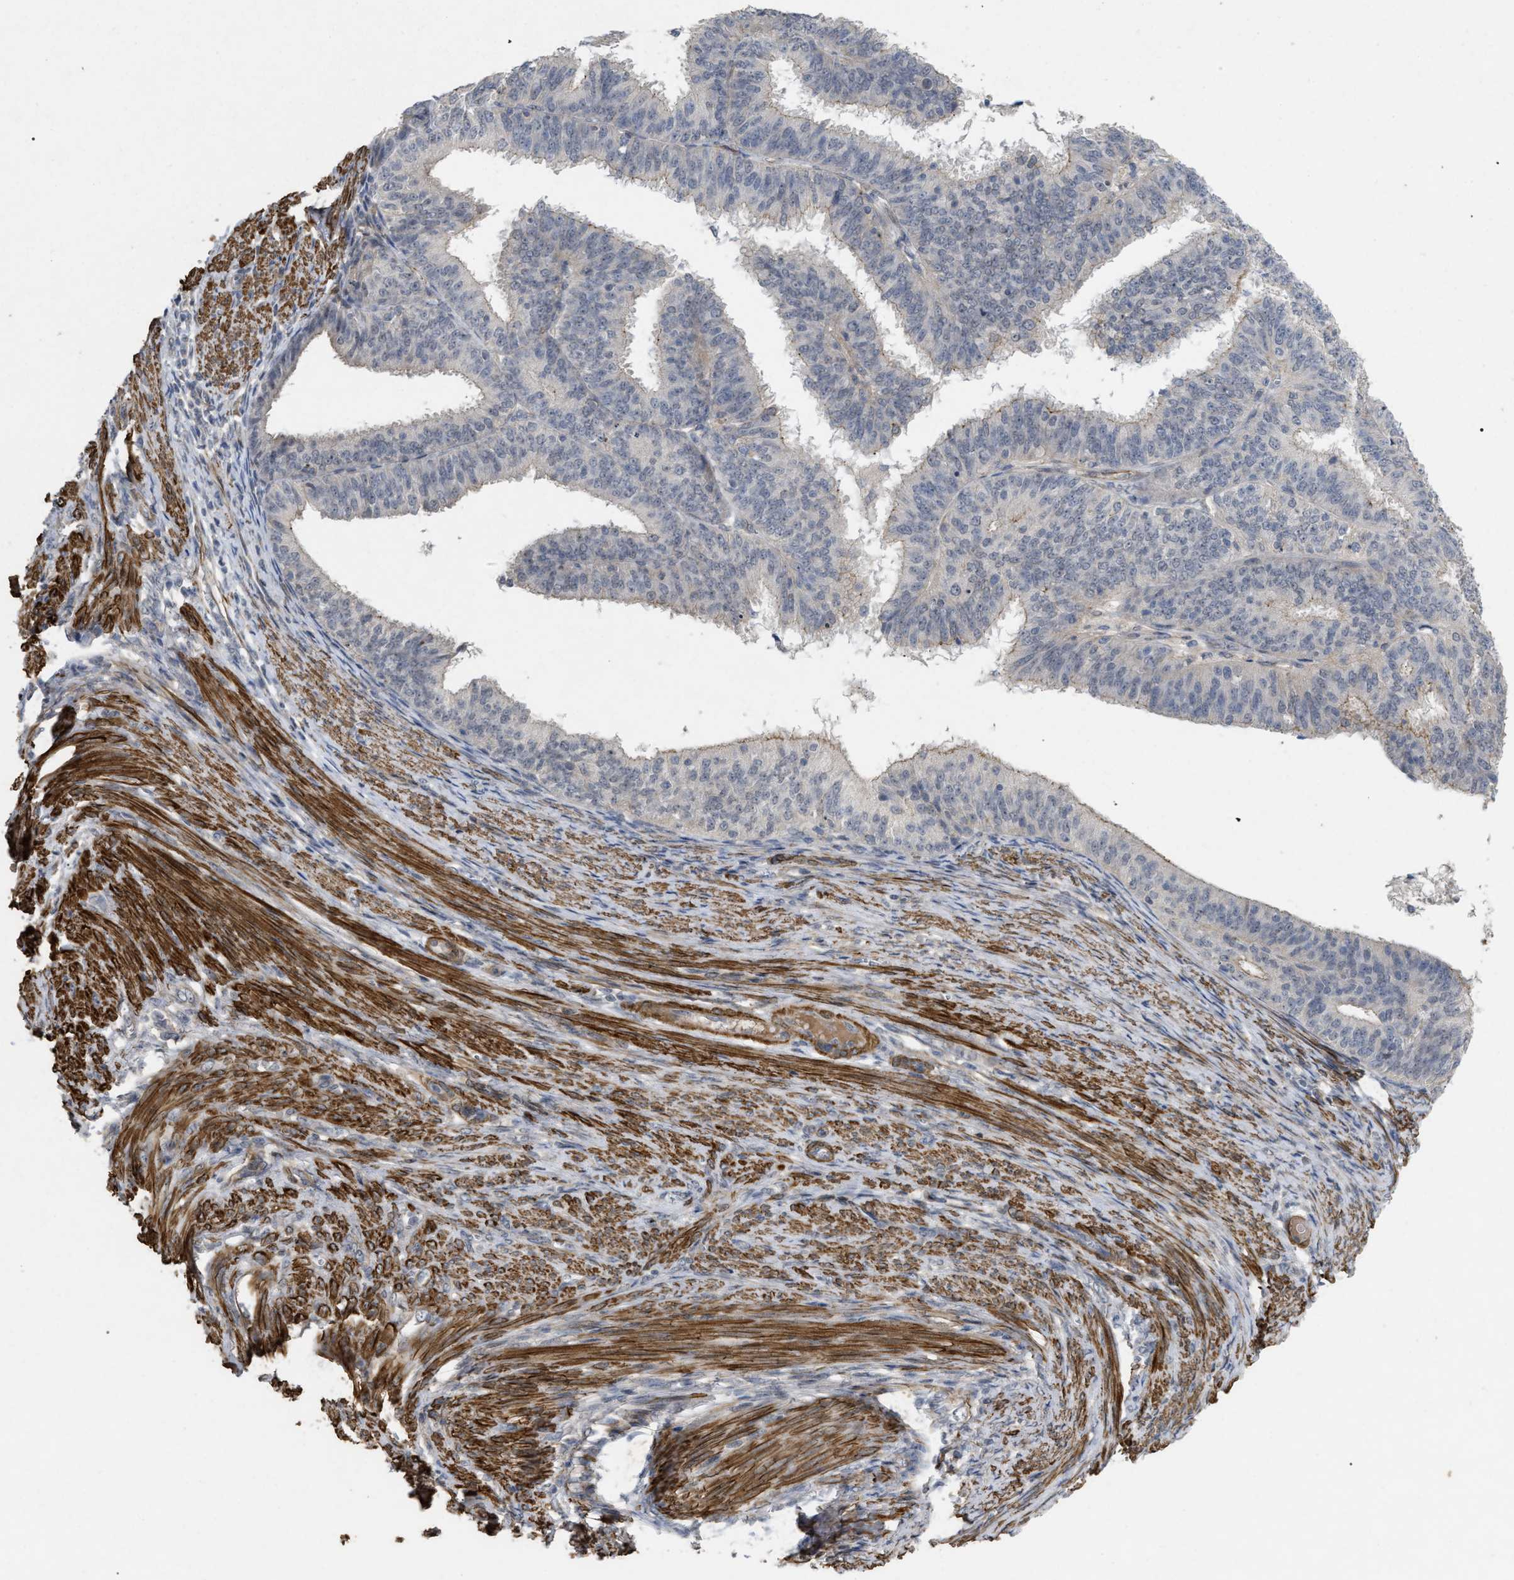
{"staining": {"intensity": "weak", "quantity": "<25%", "location": "cytoplasmic/membranous"}, "tissue": "endometrial cancer", "cell_type": "Tumor cells", "image_type": "cancer", "snomed": [{"axis": "morphology", "description": "Adenocarcinoma, NOS"}, {"axis": "topography", "description": "Endometrium"}], "caption": "This is an immunohistochemistry micrograph of human endometrial adenocarcinoma. There is no staining in tumor cells.", "gene": "ST6GALNAC6", "patient": {"sex": "female", "age": 70}}